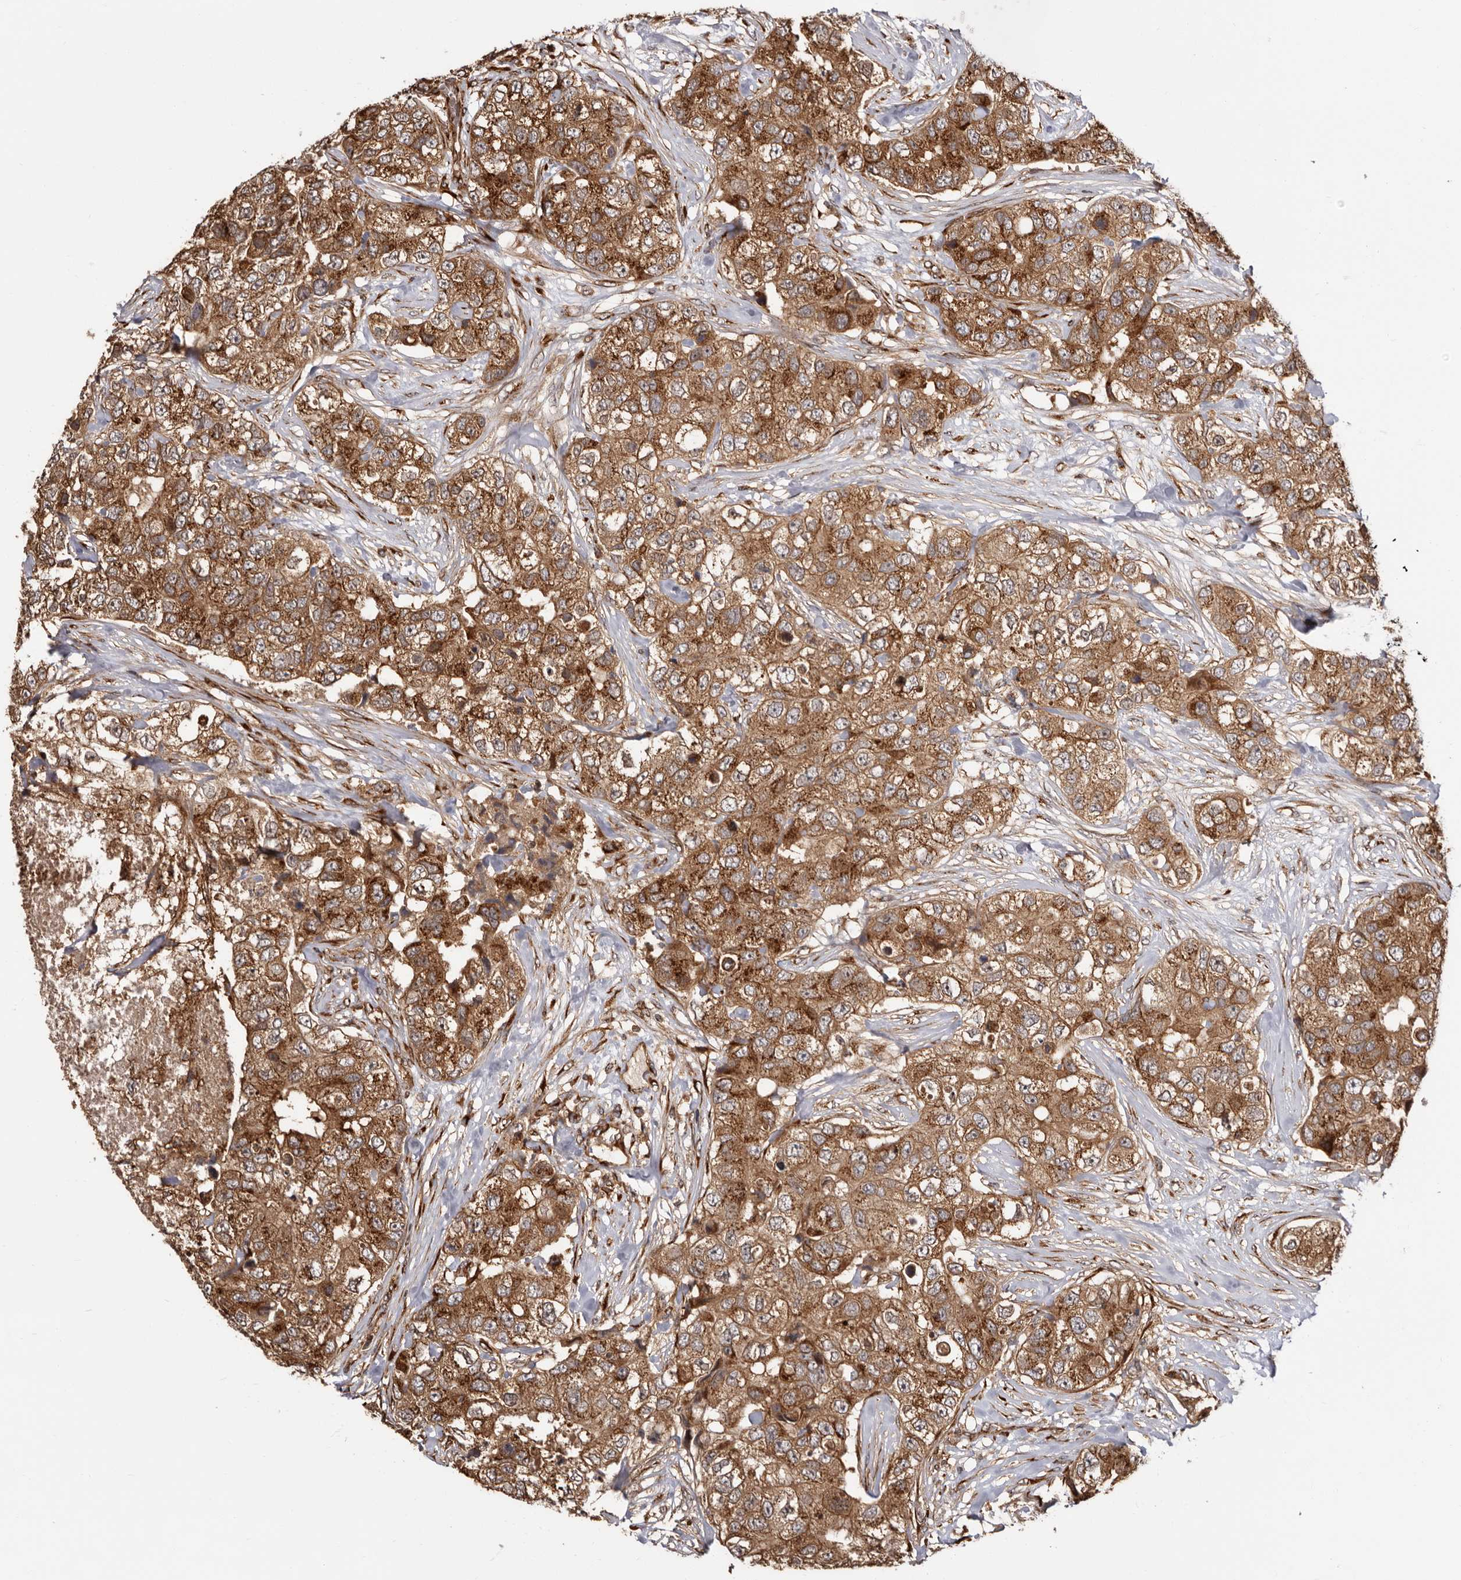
{"staining": {"intensity": "strong", "quantity": ">75%", "location": "cytoplasmic/membranous,nuclear"}, "tissue": "breast cancer", "cell_type": "Tumor cells", "image_type": "cancer", "snomed": [{"axis": "morphology", "description": "Duct carcinoma"}, {"axis": "topography", "description": "Breast"}], "caption": "A brown stain shows strong cytoplasmic/membranous and nuclear positivity of a protein in human breast infiltrating ductal carcinoma tumor cells.", "gene": "GPR27", "patient": {"sex": "female", "age": 62}}